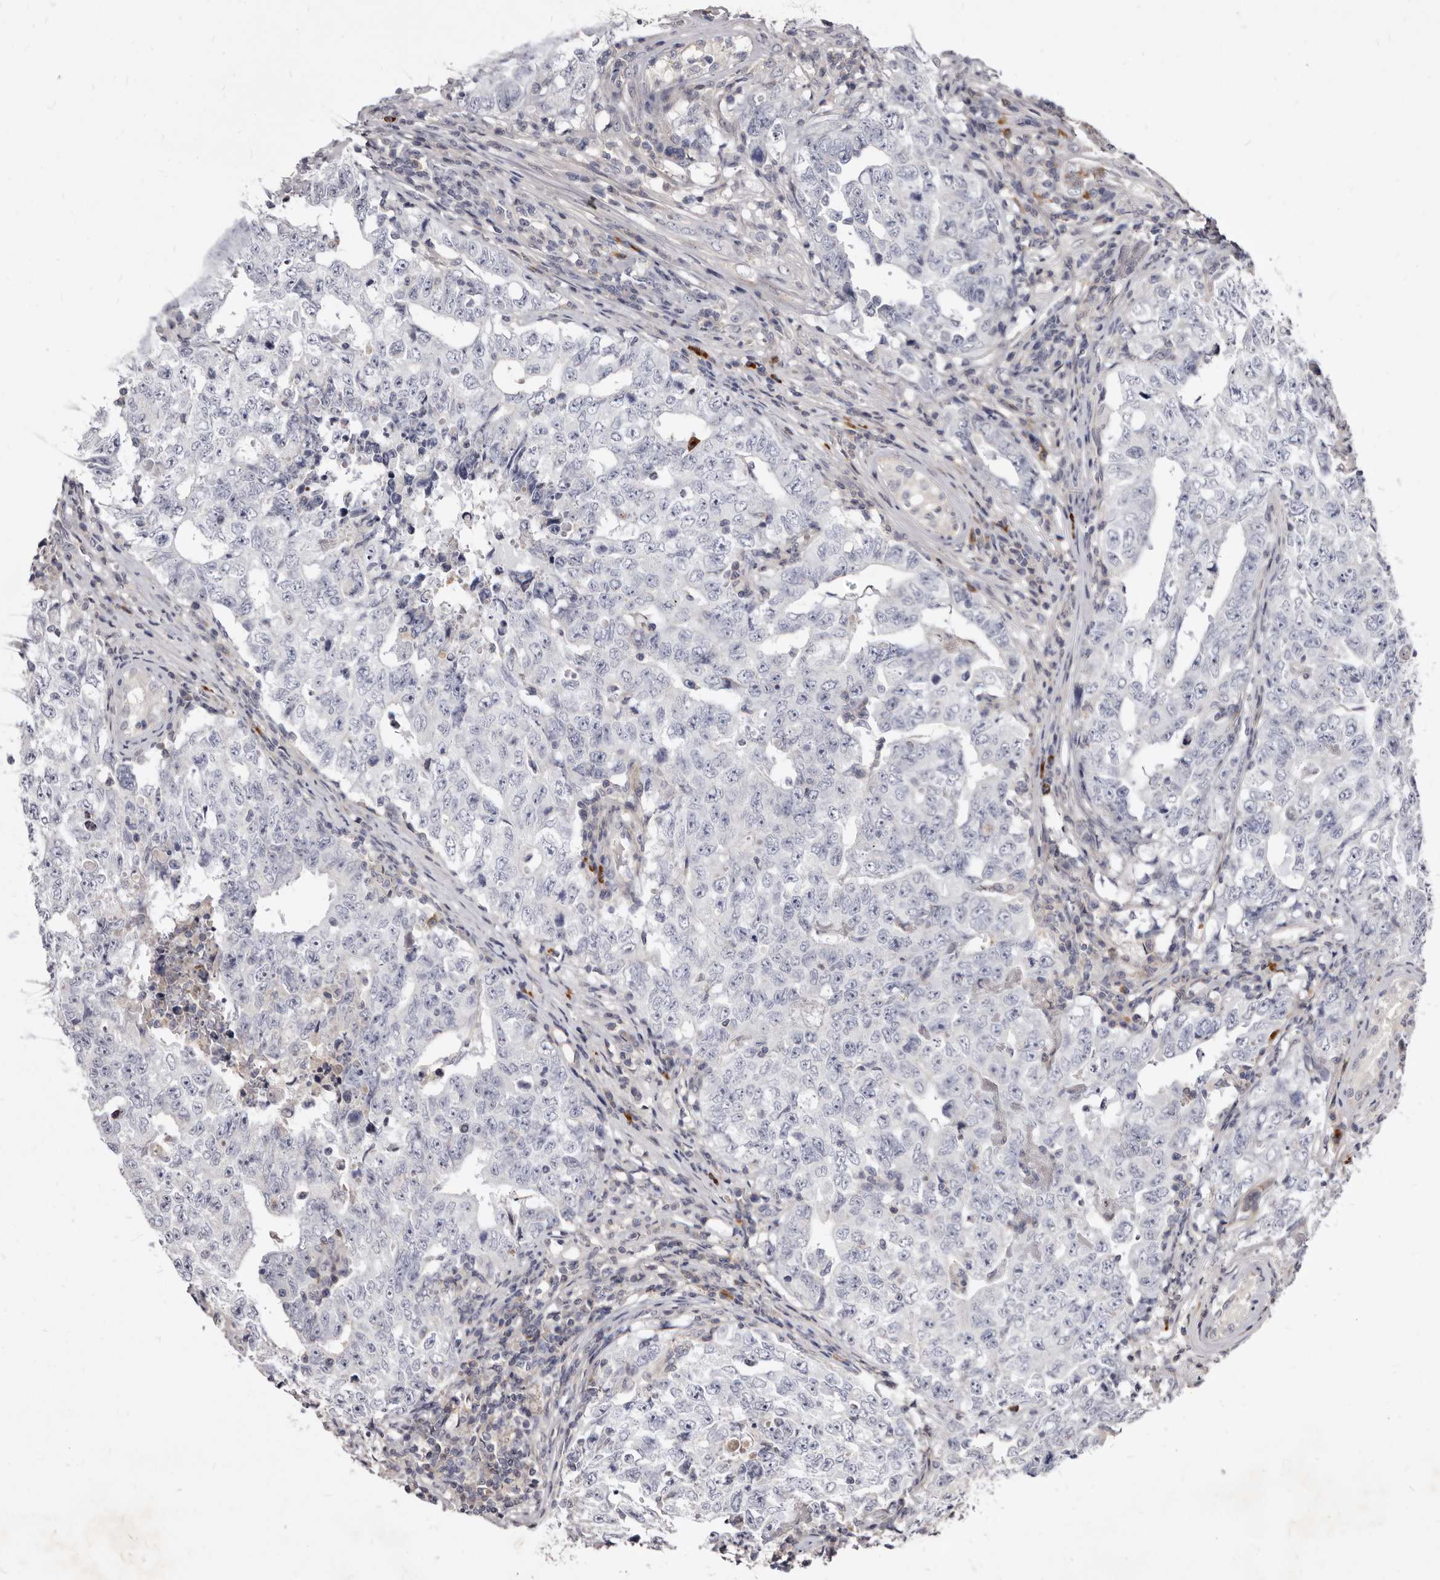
{"staining": {"intensity": "negative", "quantity": "none", "location": "none"}, "tissue": "testis cancer", "cell_type": "Tumor cells", "image_type": "cancer", "snomed": [{"axis": "morphology", "description": "Carcinoma, Embryonal, NOS"}, {"axis": "topography", "description": "Testis"}], "caption": "Tumor cells are negative for protein expression in human testis embryonal carcinoma. (Immunohistochemistry, brightfield microscopy, high magnification).", "gene": "FAS", "patient": {"sex": "male", "age": 26}}